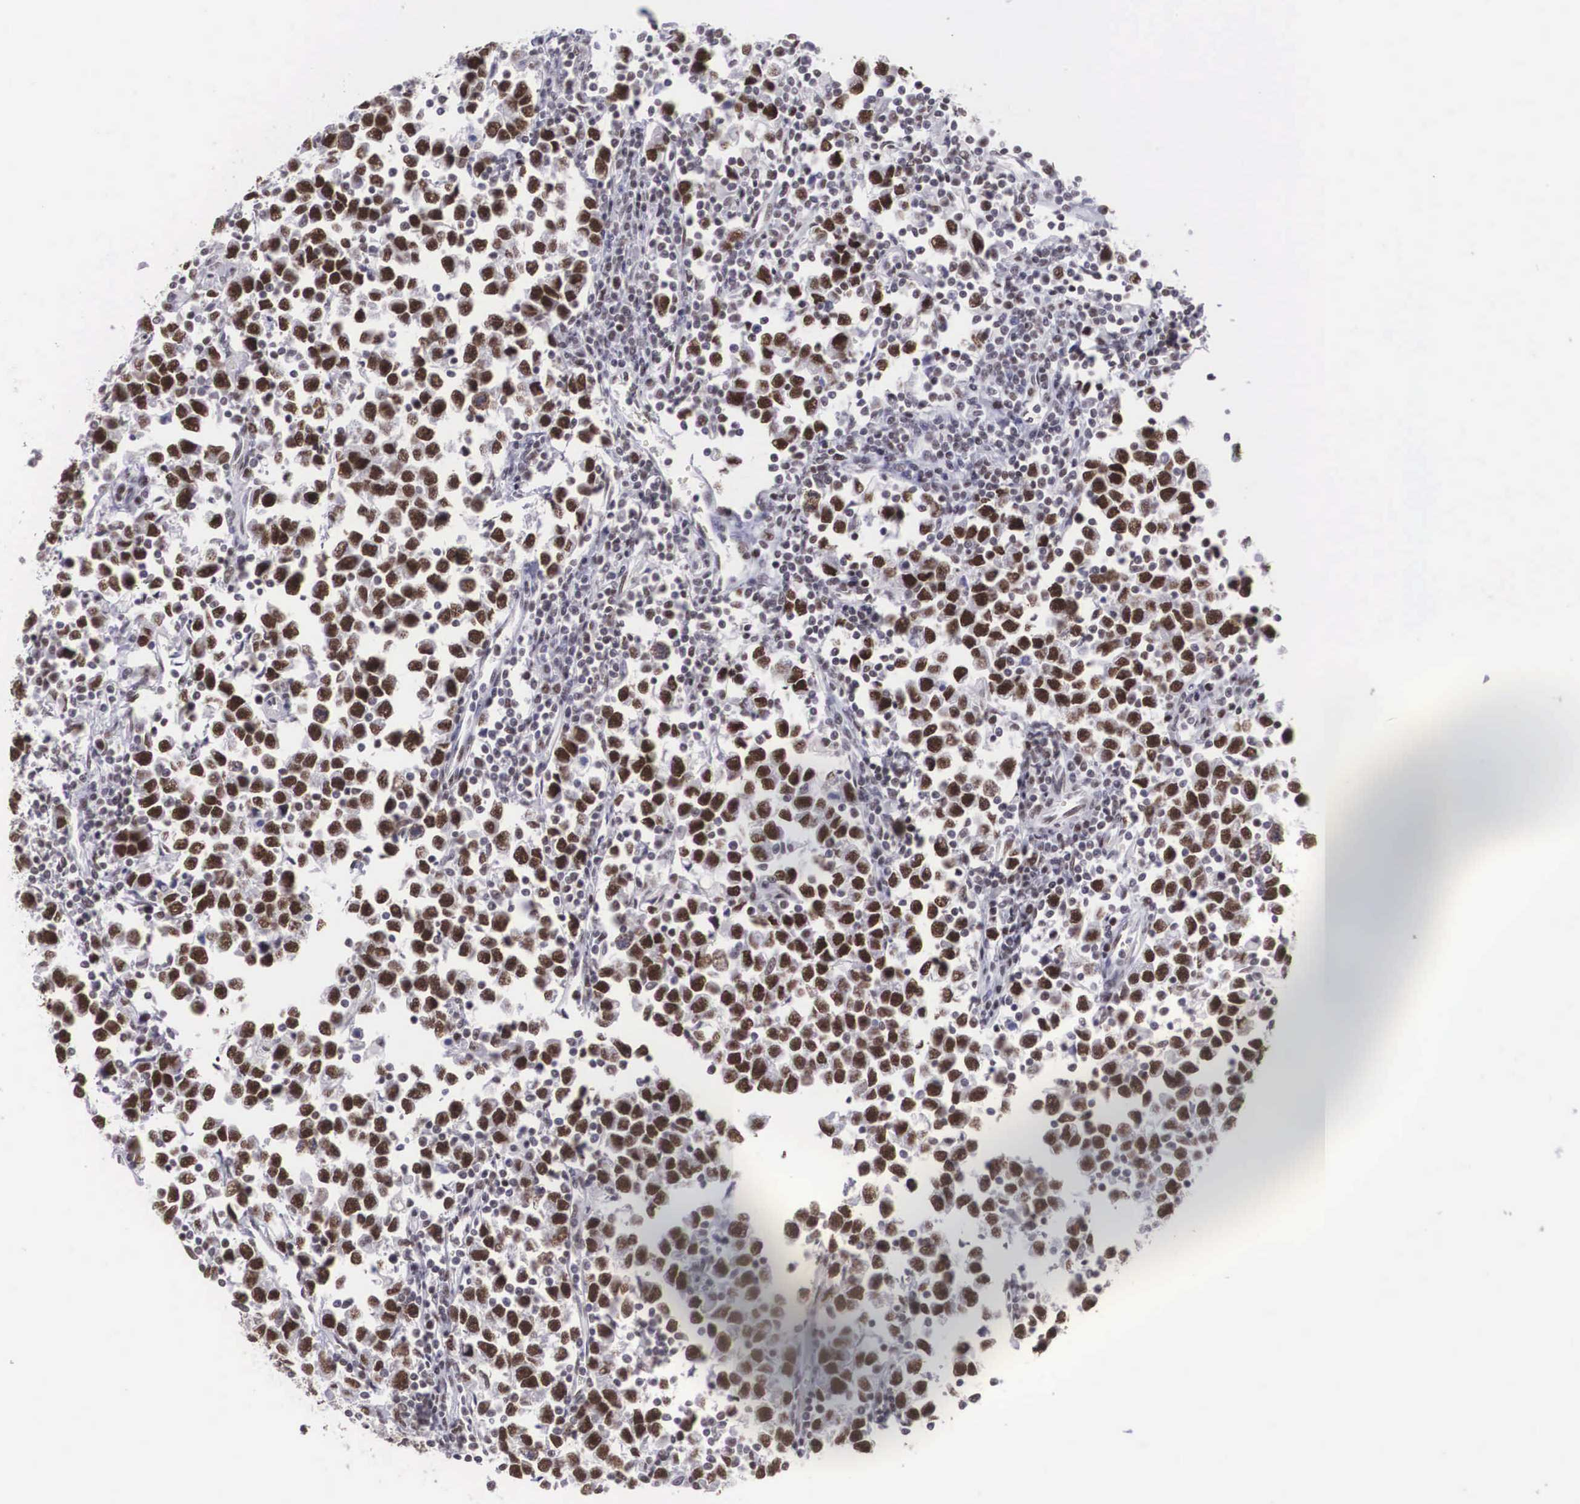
{"staining": {"intensity": "strong", "quantity": ">75%", "location": "nuclear"}, "tissue": "testis cancer", "cell_type": "Tumor cells", "image_type": "cancer", "snomed": [{"axis": "morphology", "description": "Seminoma, NOS"}, {"axis": "topography", "description": "Testis"}], "caption": "IHC micrograph of neoplastic tissue: human testis seminoma stained using immunohistochemistry displays high levels of strong protein expression localized specifically in the nuclear of tumor cells, appearing as a nuclear brown color.", "gene": "CSTF2", "patient": {"sex": "male", "age": 43}}